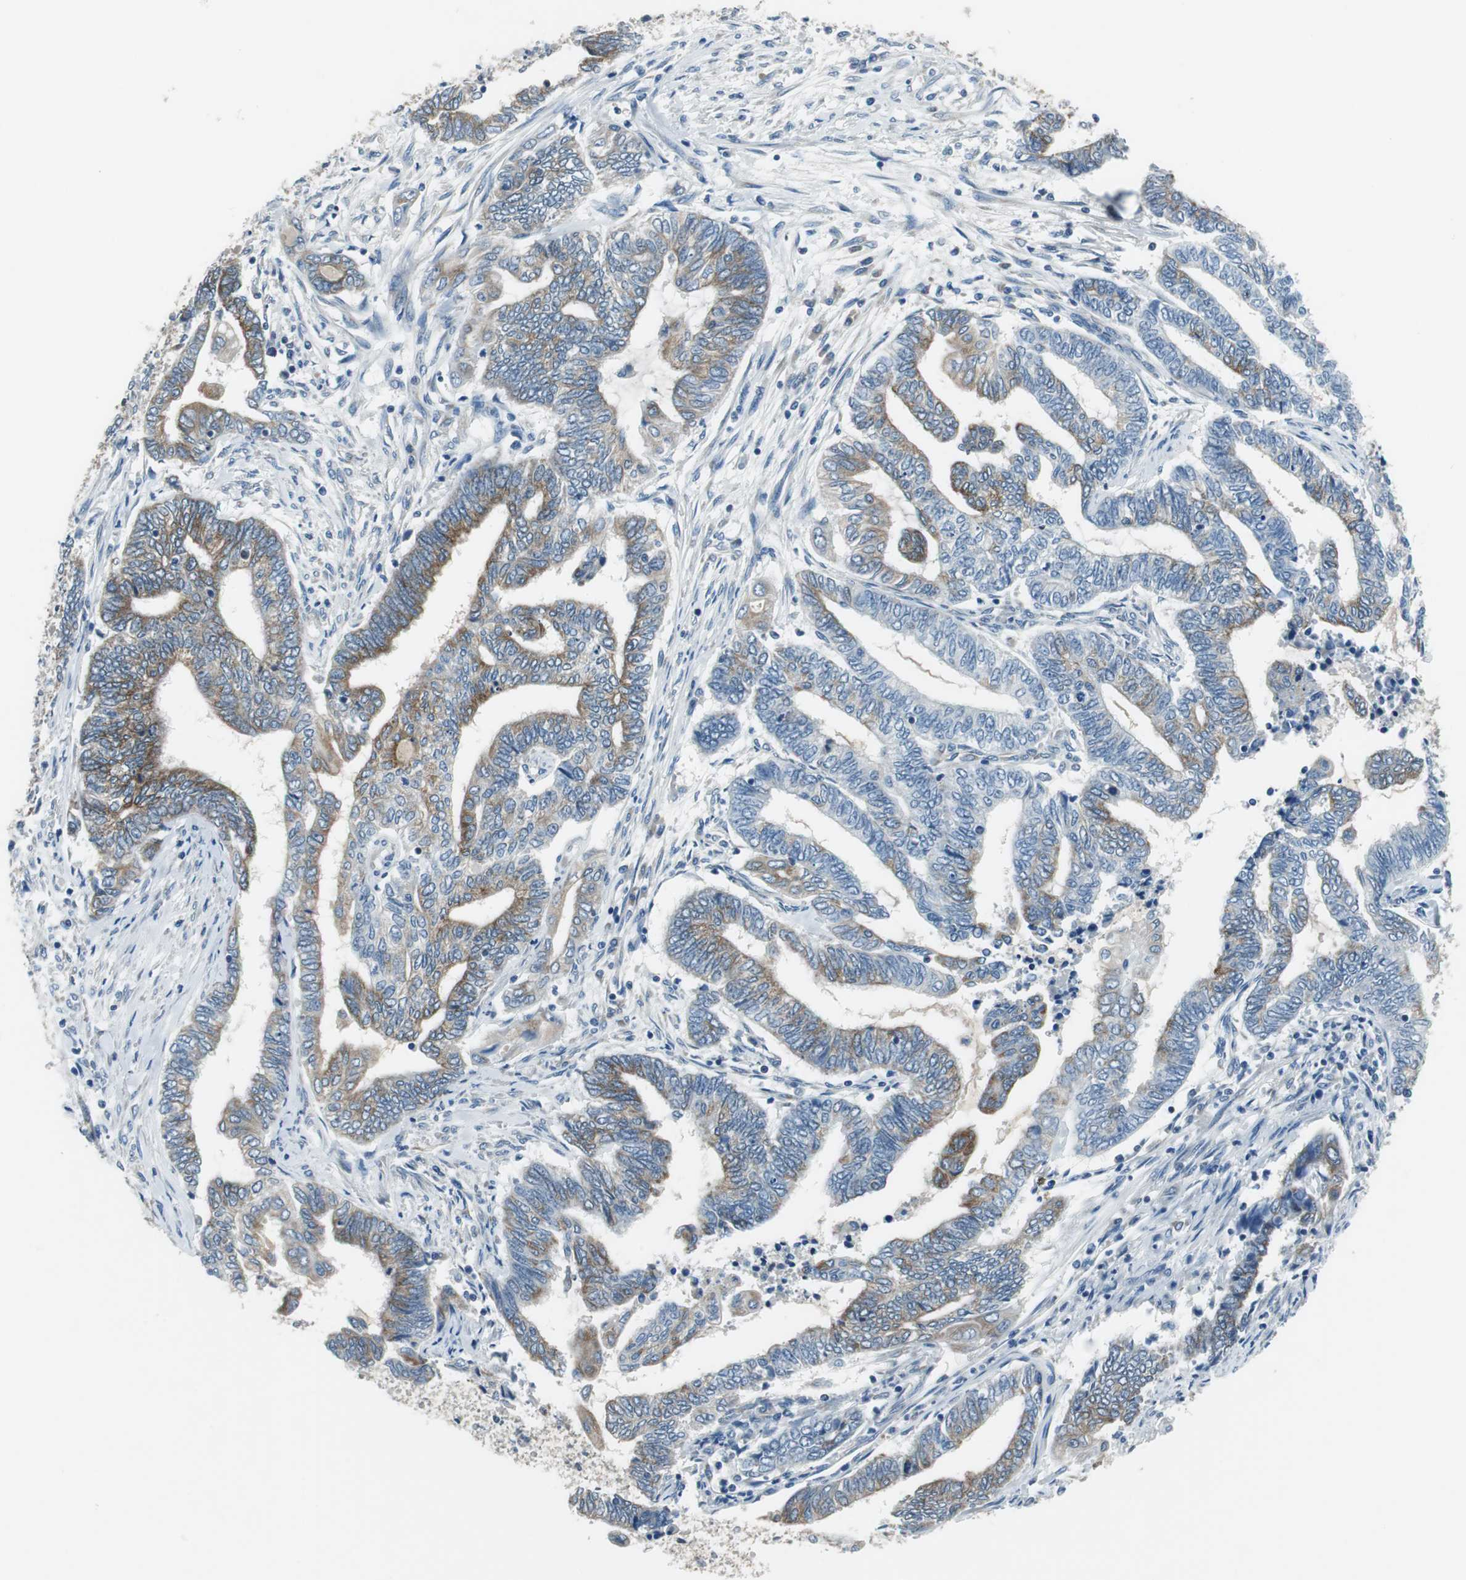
{"staining": {"intensity": "moderate", "quantity": "25%-75%", "location": "cytoplasmic/membranous"}, "tissue": "endometrial cancer", "cell_type": "Tumor cells", "image_type": "cancer", "snomed": [{"axis": "morphology", "description": "Adenocarcinoma, NOS"}, {"axis": "topography", "description": "Uterus"}, {"axis": "topography", "description": "Endometrium"}], "caption": "Protein expression analysis of human endometrial adenocarcinoma reveals moderate cytoplasmic/membranous positivity in about 25%-75% of tumor cells. (DAB (3,3'-diaminobenzidine) = brown stain, brightfield microscopy at high magnification).", "gene": "PLAA", "patient": {"sex": "female", "age": 70}}